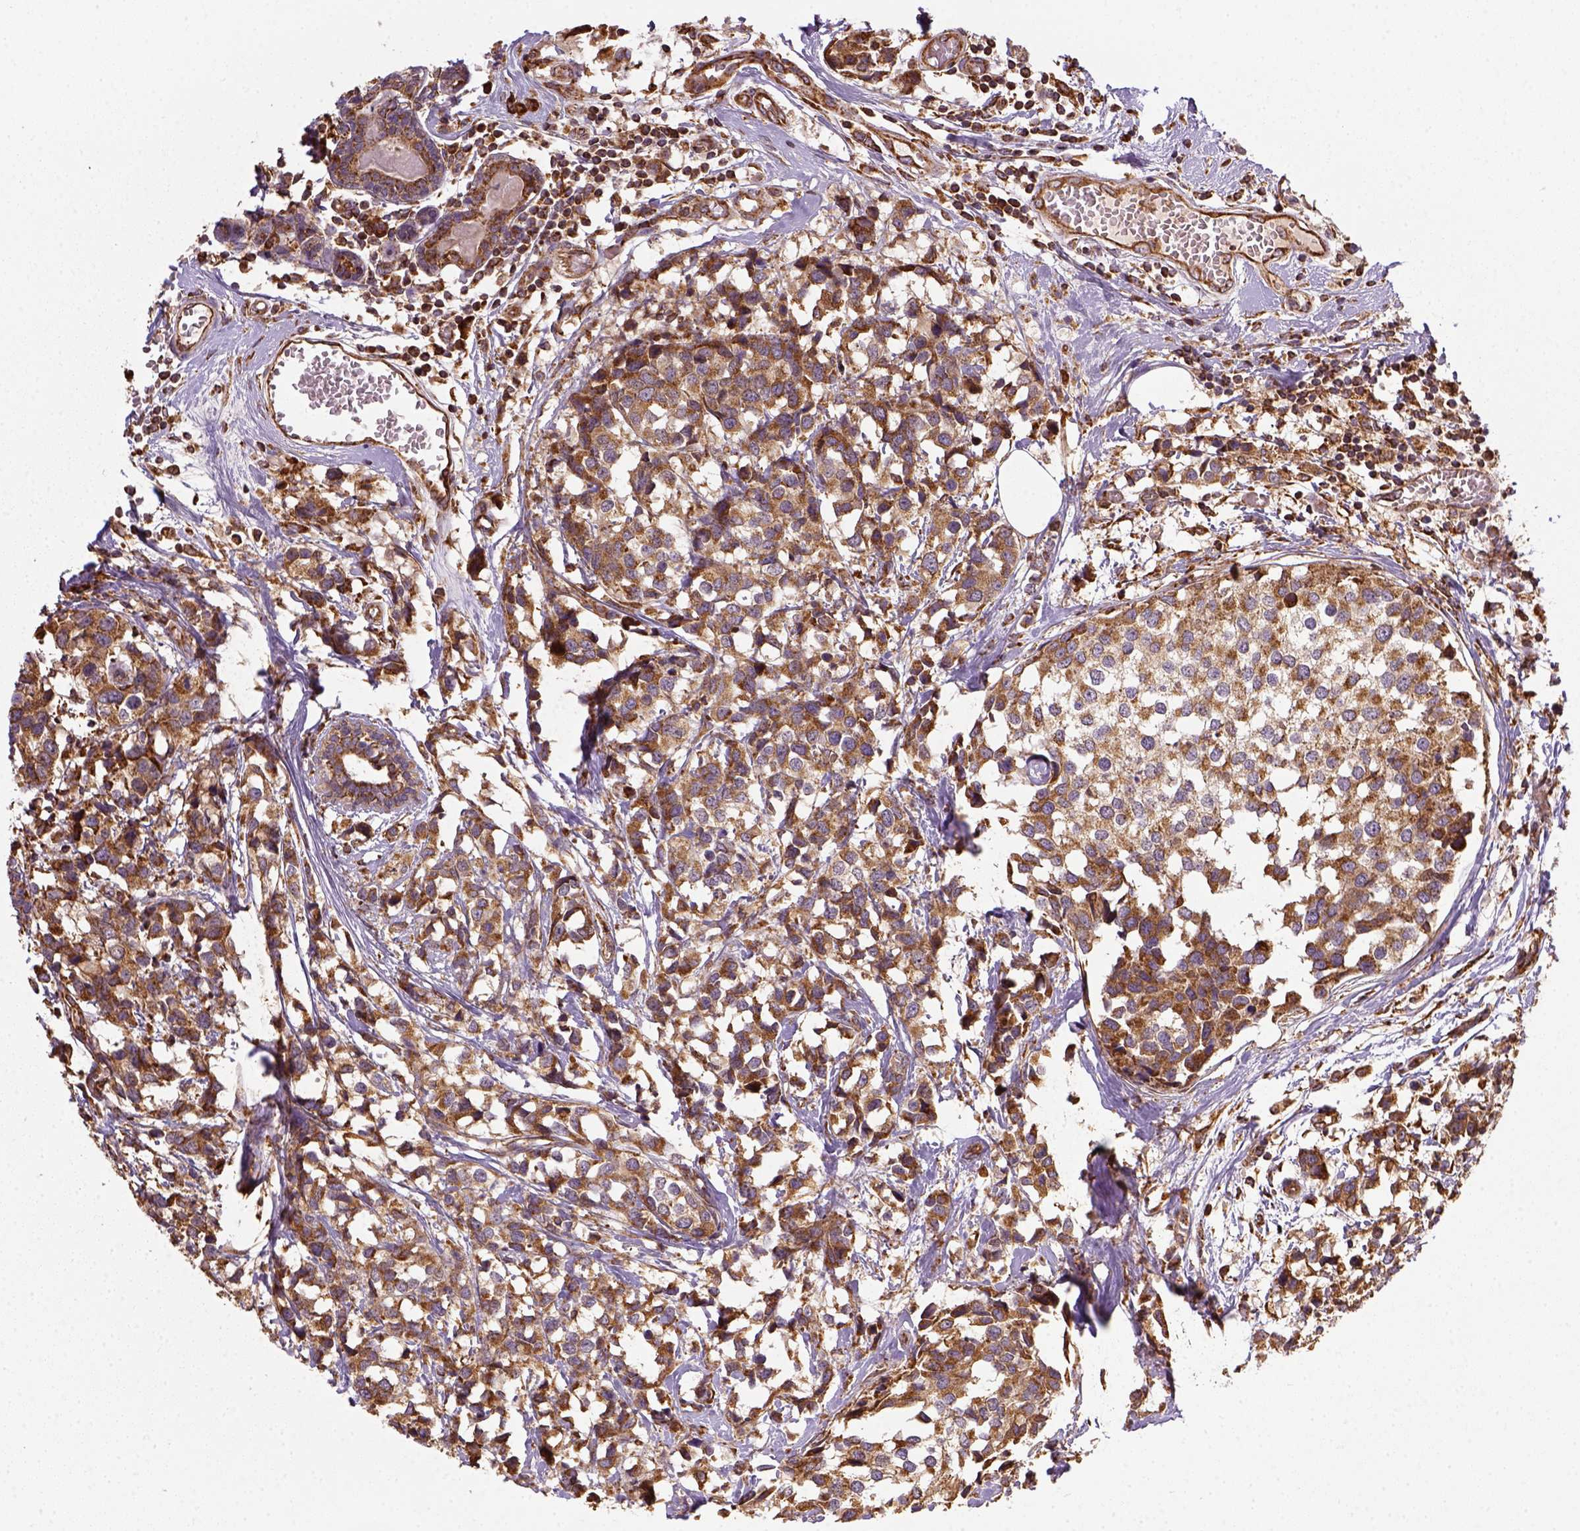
{"staining": {"intensity": "moderate", "quantity": ">75%", "location": "nuclear"}, "tissue": "breast cancer", "cell_type": "Tumor cells", "image_type": "cancer", "snomed": [{"axis": "morphology", "description": "Lobular carcinoma"}, {"axis": "topography", "description": "Breast"}], "caption": "Breast lobular carcinoma stained with DAB (3,3'-diaminobenzidine) IHC reveals medium levels of moderate nuclear expression in about >75% of tumor cells.", "gene": "MAPK8IP3", "patient": {"sex": "female", "age": 59}}